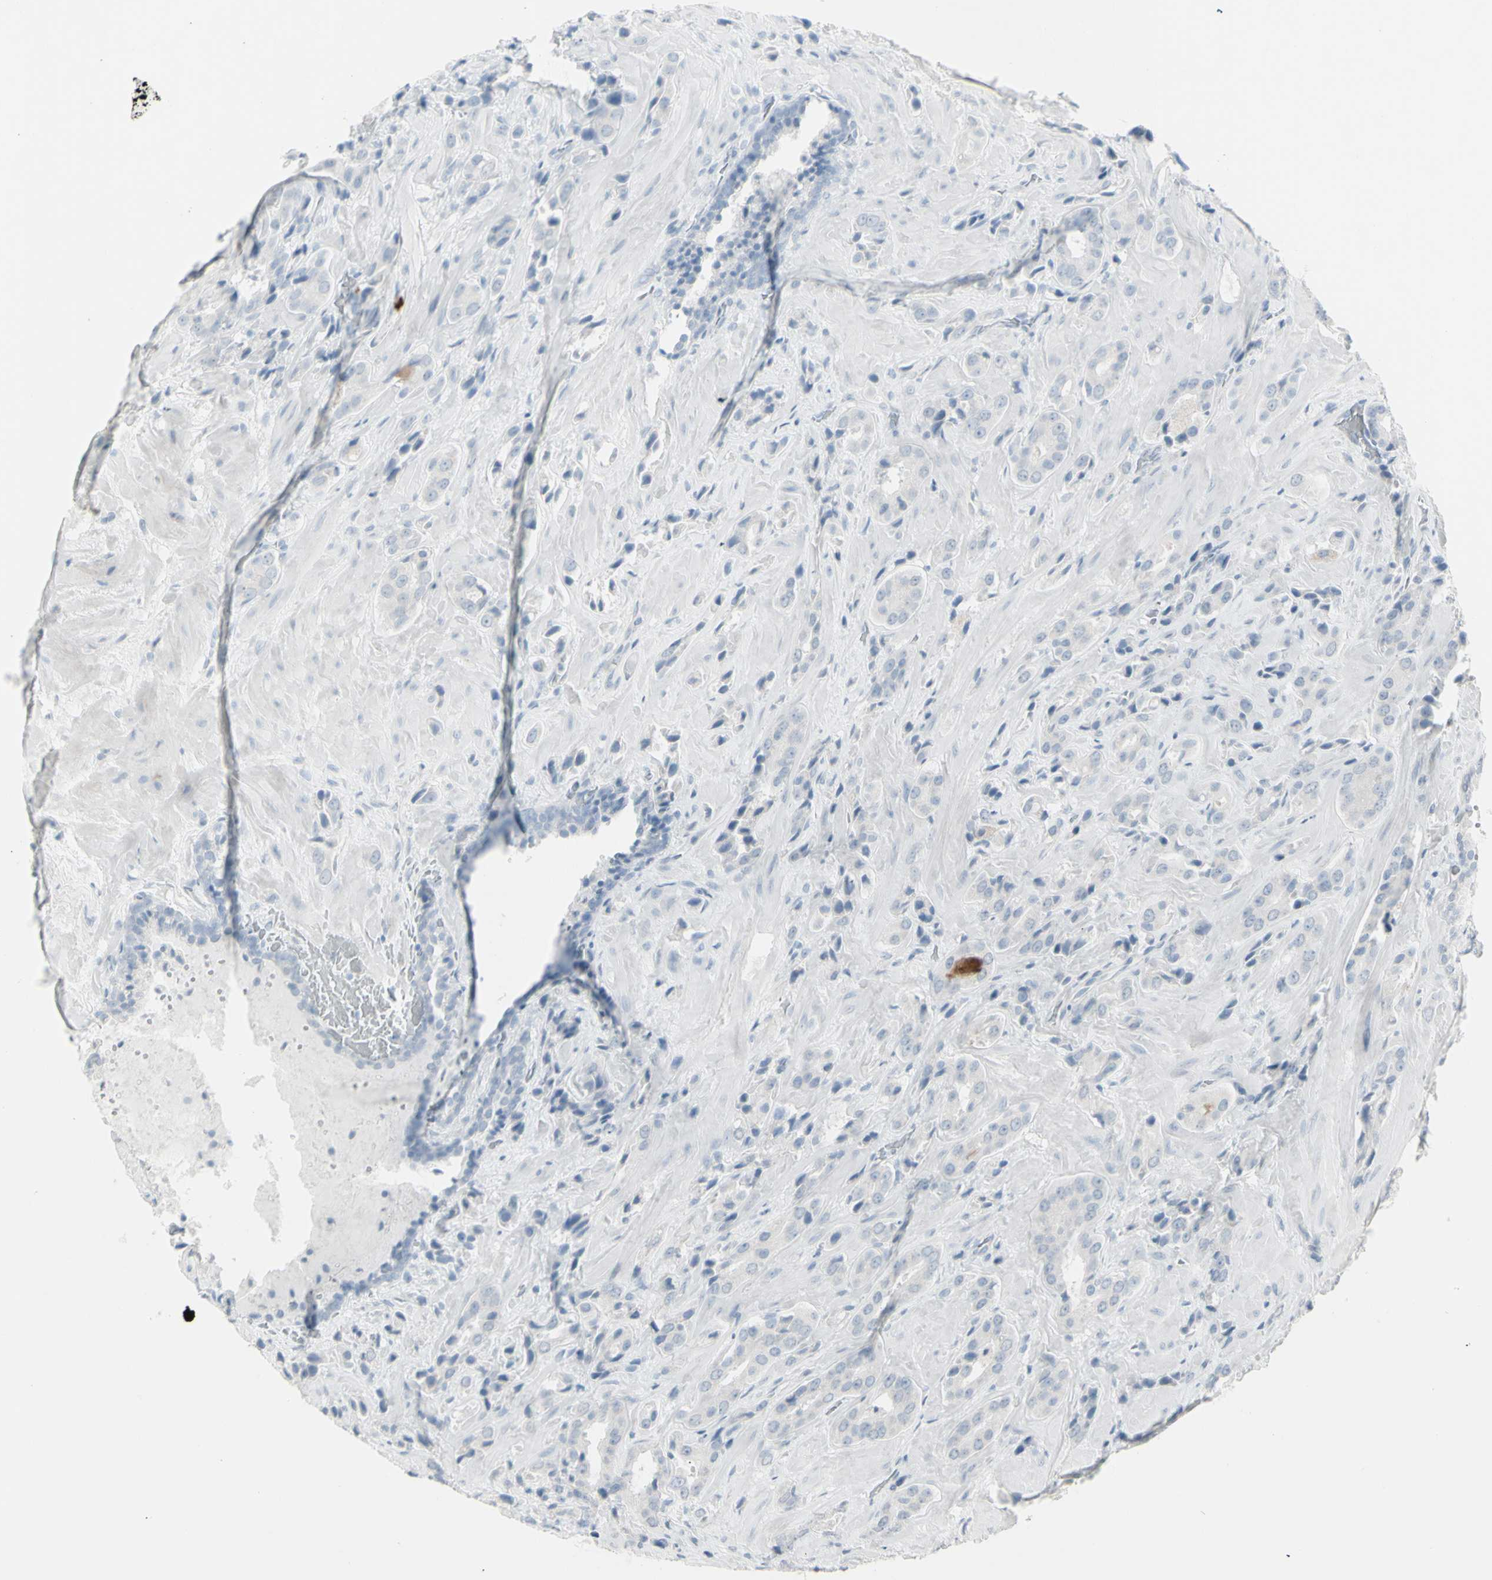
{"staining": {"intensity": "negative", "quantity": "none", "location": "none"}, "tissue": "prostate cancer", "cell_type": "Tumor cells", "image_type": "cancer", "snomed": [{"axis": "morphology", "description": "Adenocarcinoma, High grade"}, {"axis": "topography", "description": "Prostate"}], "caption": "Prostate cancer stained for a protein using IHC displays no staining tumor cells.", "gene": "YBX2", "patient": {"sex": "male", "age": 64}}